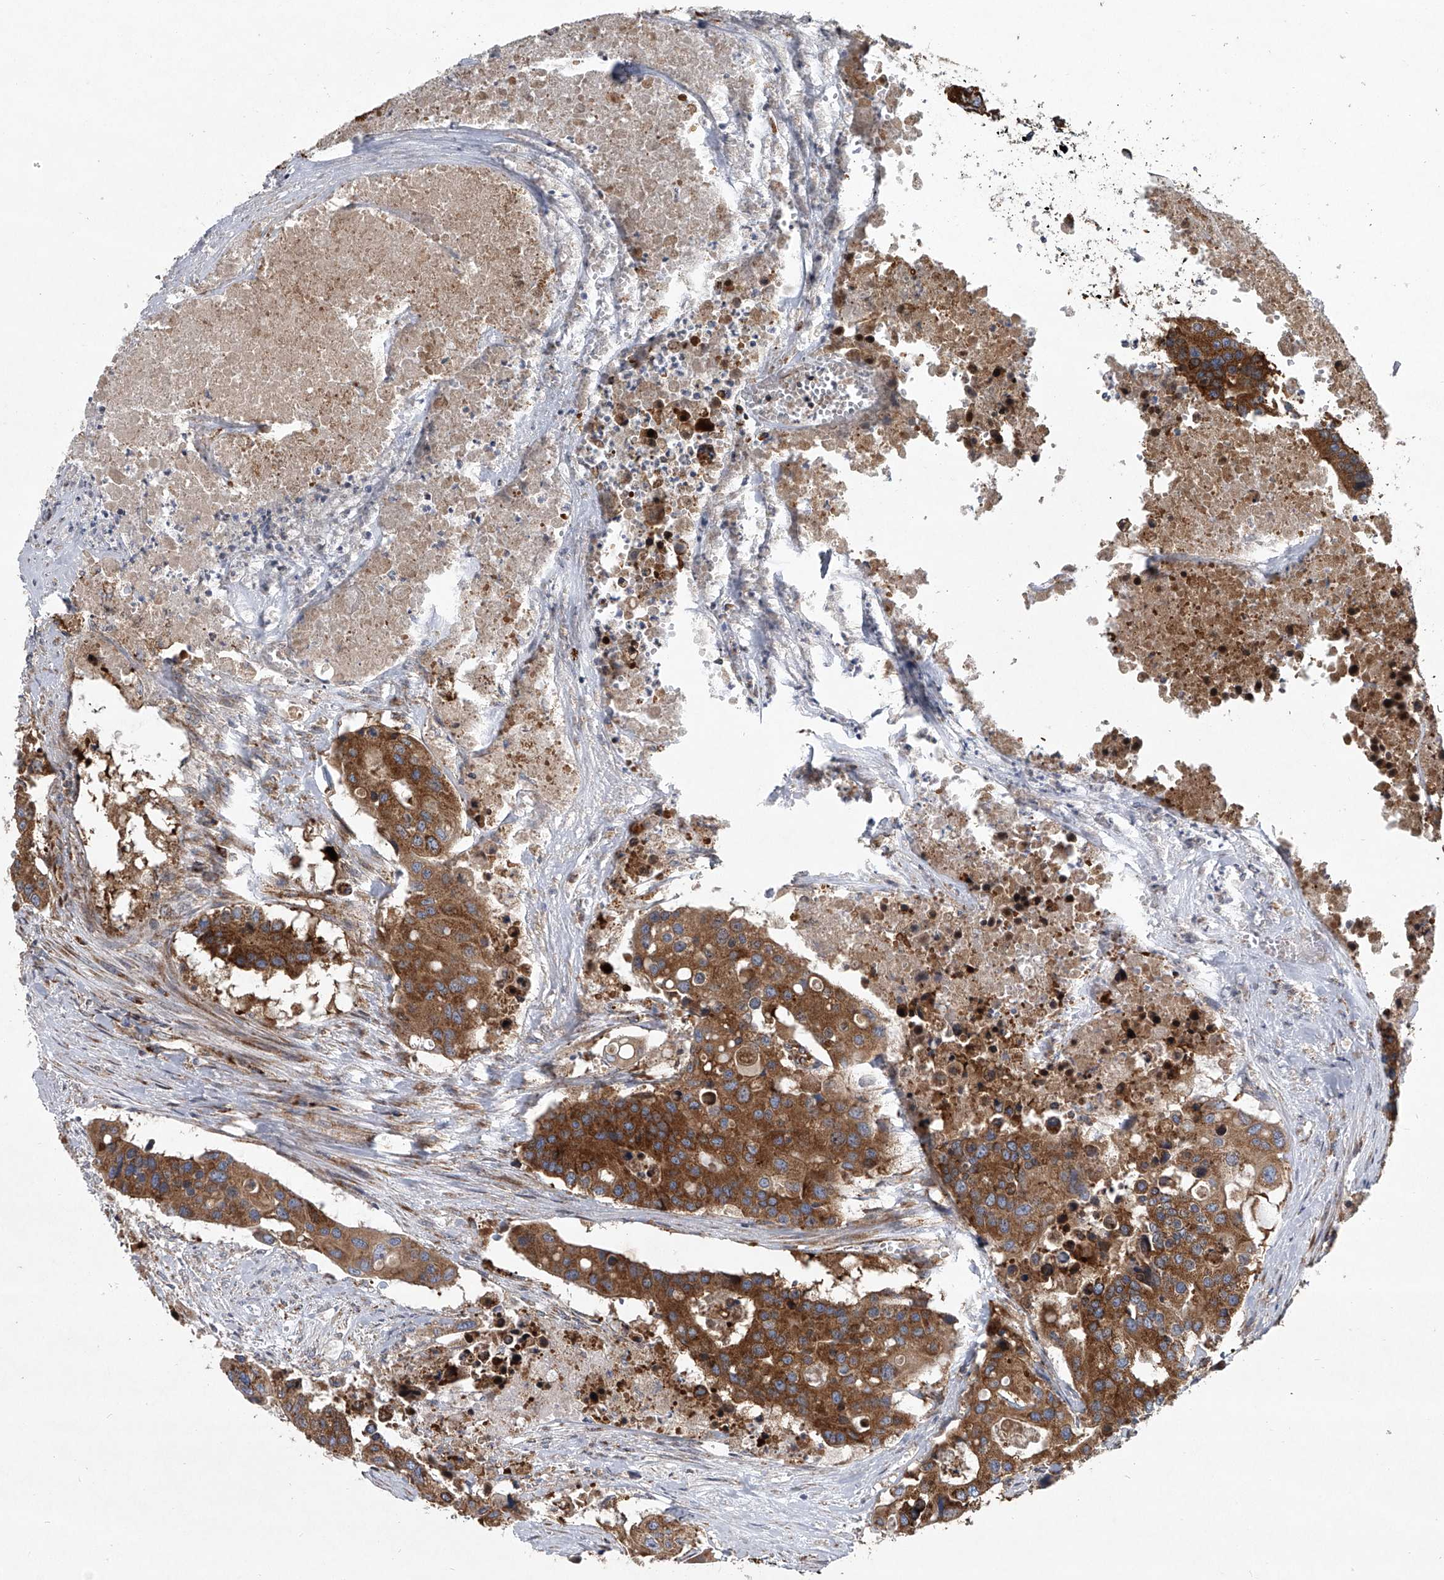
{"staining": {"intensity": "strong", "quantity": ">75%", "location": "cytoplasmic/membranous"}, "tissue": "colorectal cancer", "cell_type": "Tumor cells", "image_type": "cancer", "snomed": [{"axis": "morphology", "description": "Adenocarcinoma, NOS"}, {"axis": "topography", "description": "Colon"}], "caption": "The image shows immunohistochemical staining of colorectal cancer (adenocarcinoma). There is strong cytoplasmic/membranous expression is present in approximately >75% of tumor cells.", "gene": "ZC3H15", "patient": {"sex": "male", "age": 77}}